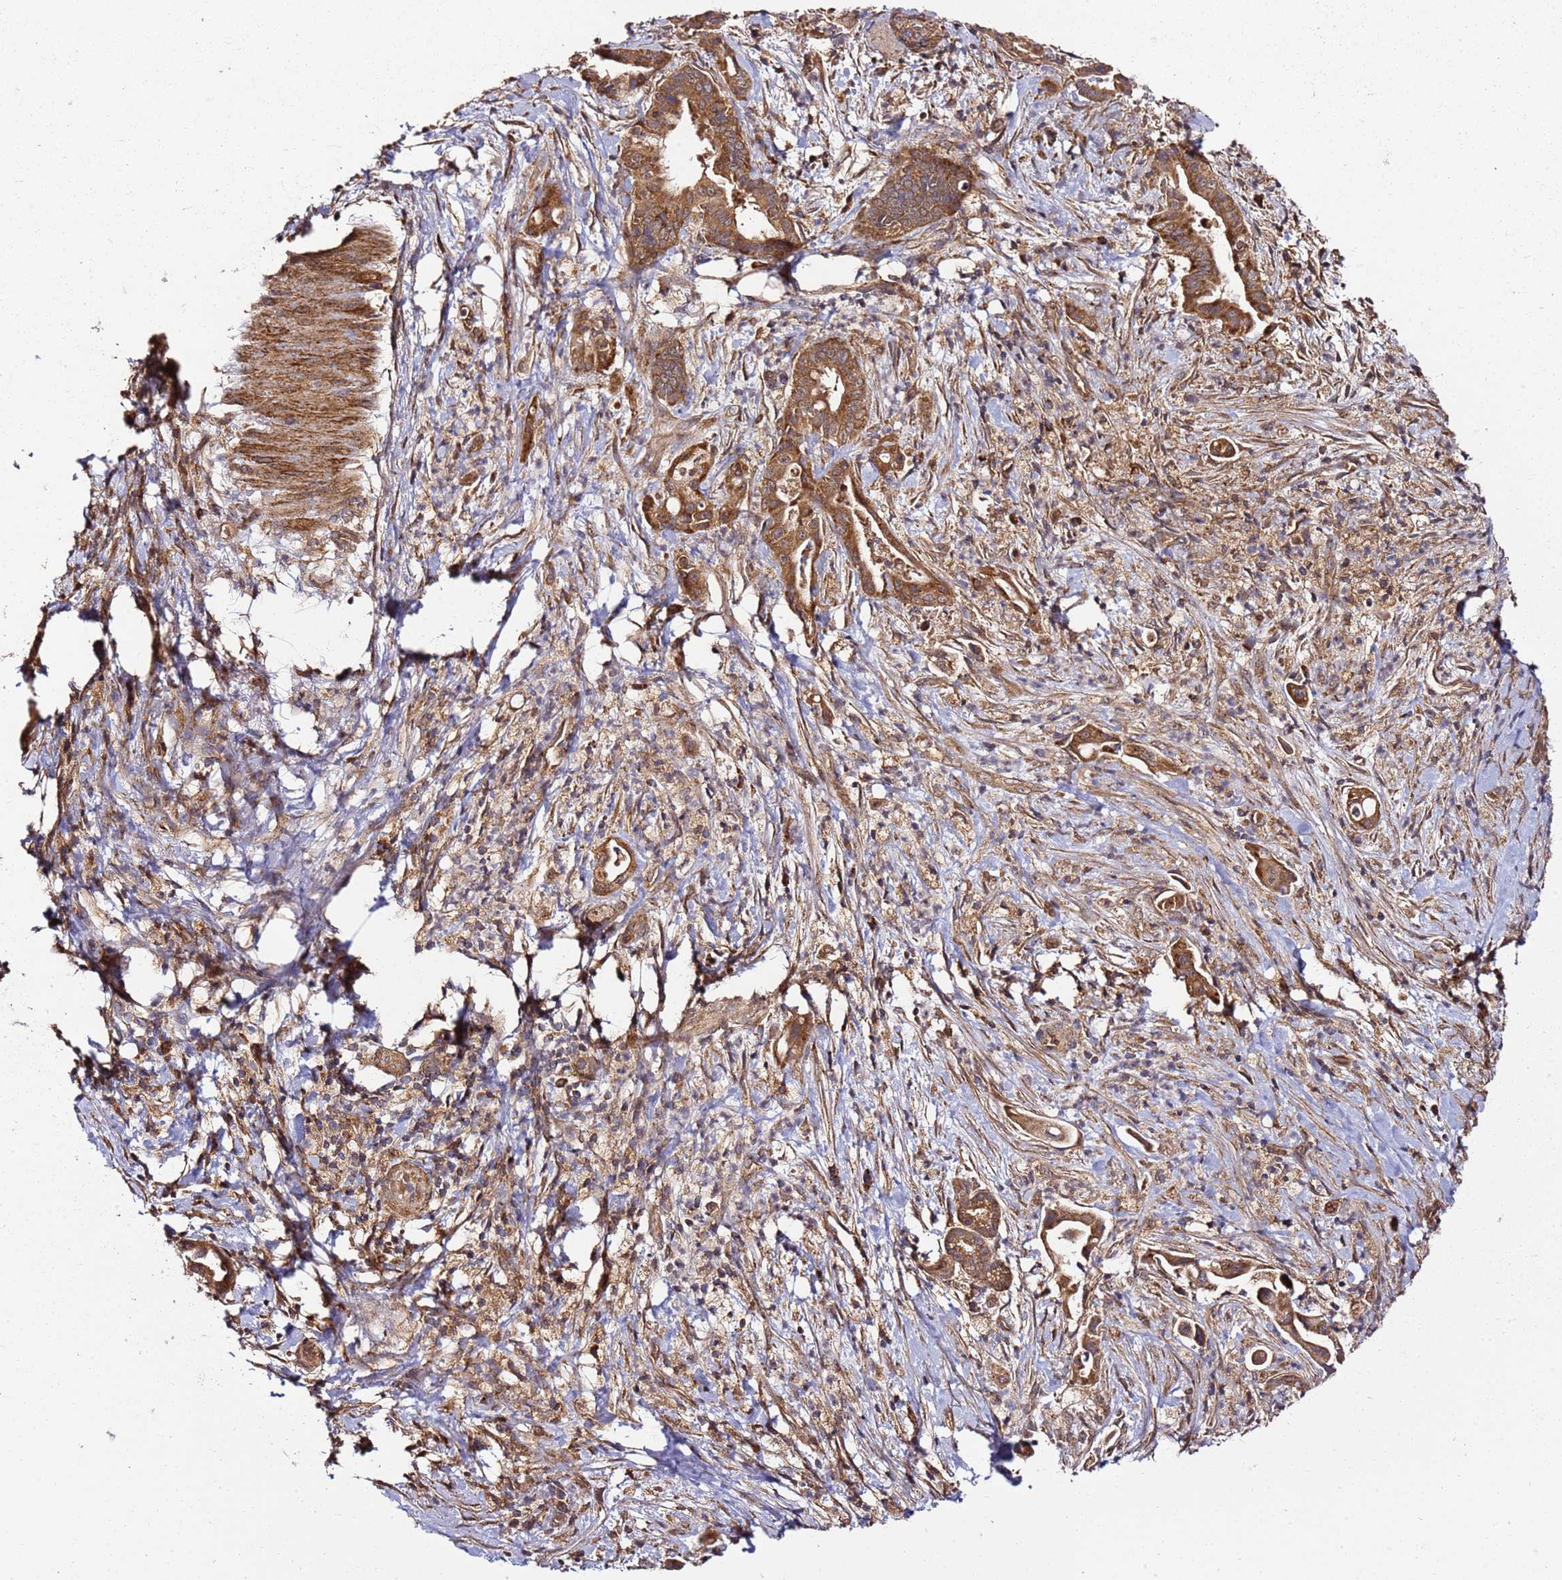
{"staining": {"intensity": "strong", "quantity": ">75%", "location": "cytoplasmic/membranous"}, "tissue": "pancreatic cancer", "cell_type": "Tumor cells", "image_type": "cancer", "snomed": [{"axis": "morphology", "description": "Adenocarcinoma, NOS"}, {"axis": "topography", "description": "Pancreas"}], "caption": "Human pancreatic cancer stained with a brown dye demonstrates strong cytoplasmic/membranous positive staining in about >75% of tumor cells.", "gene": "TM2D2", "patient": {"sex": "female", "age": 77}}